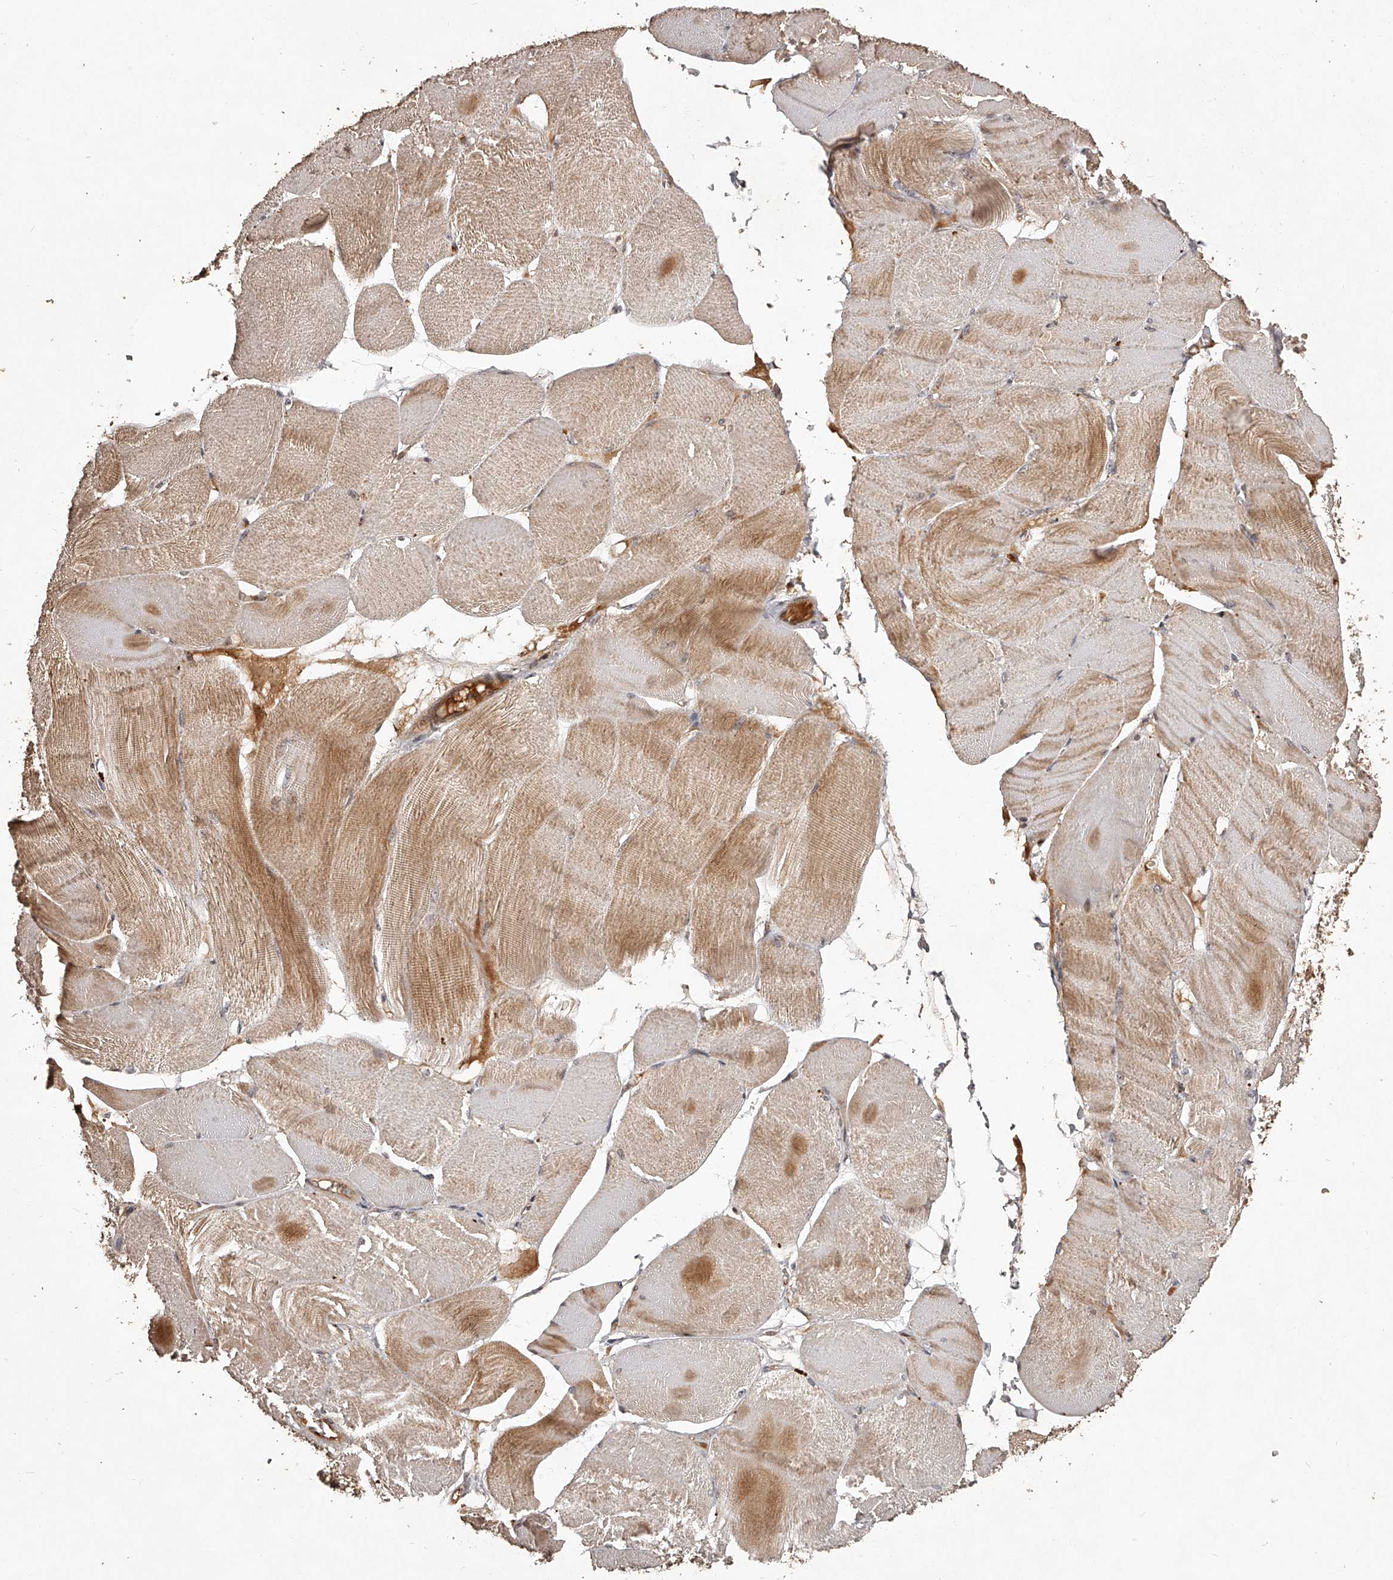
{"staining": {"intensity": "moderate", "quantity": ">75%", "location": "cytoplasmic/membranous"}, "tissue": "skeletal muscle", "cell_type": "Myocytes", "image_type": "normal", "snomed": [{"axis": "morphology", "description": "Normal tissue, NOS"}, {"axis": "morphology", "description": "Basal cell carcinoma"}, {"axis": "topography", "description": "Skeletal muscle"}], "caption": "IHC of unremarkable human skeletal muscle exhibits medium levels of moderate cytoplasmic/membranous expression in about >75% of myocytes.", "gene": "CRYZL1", "patient": {"sex": "female", "age": 64}}